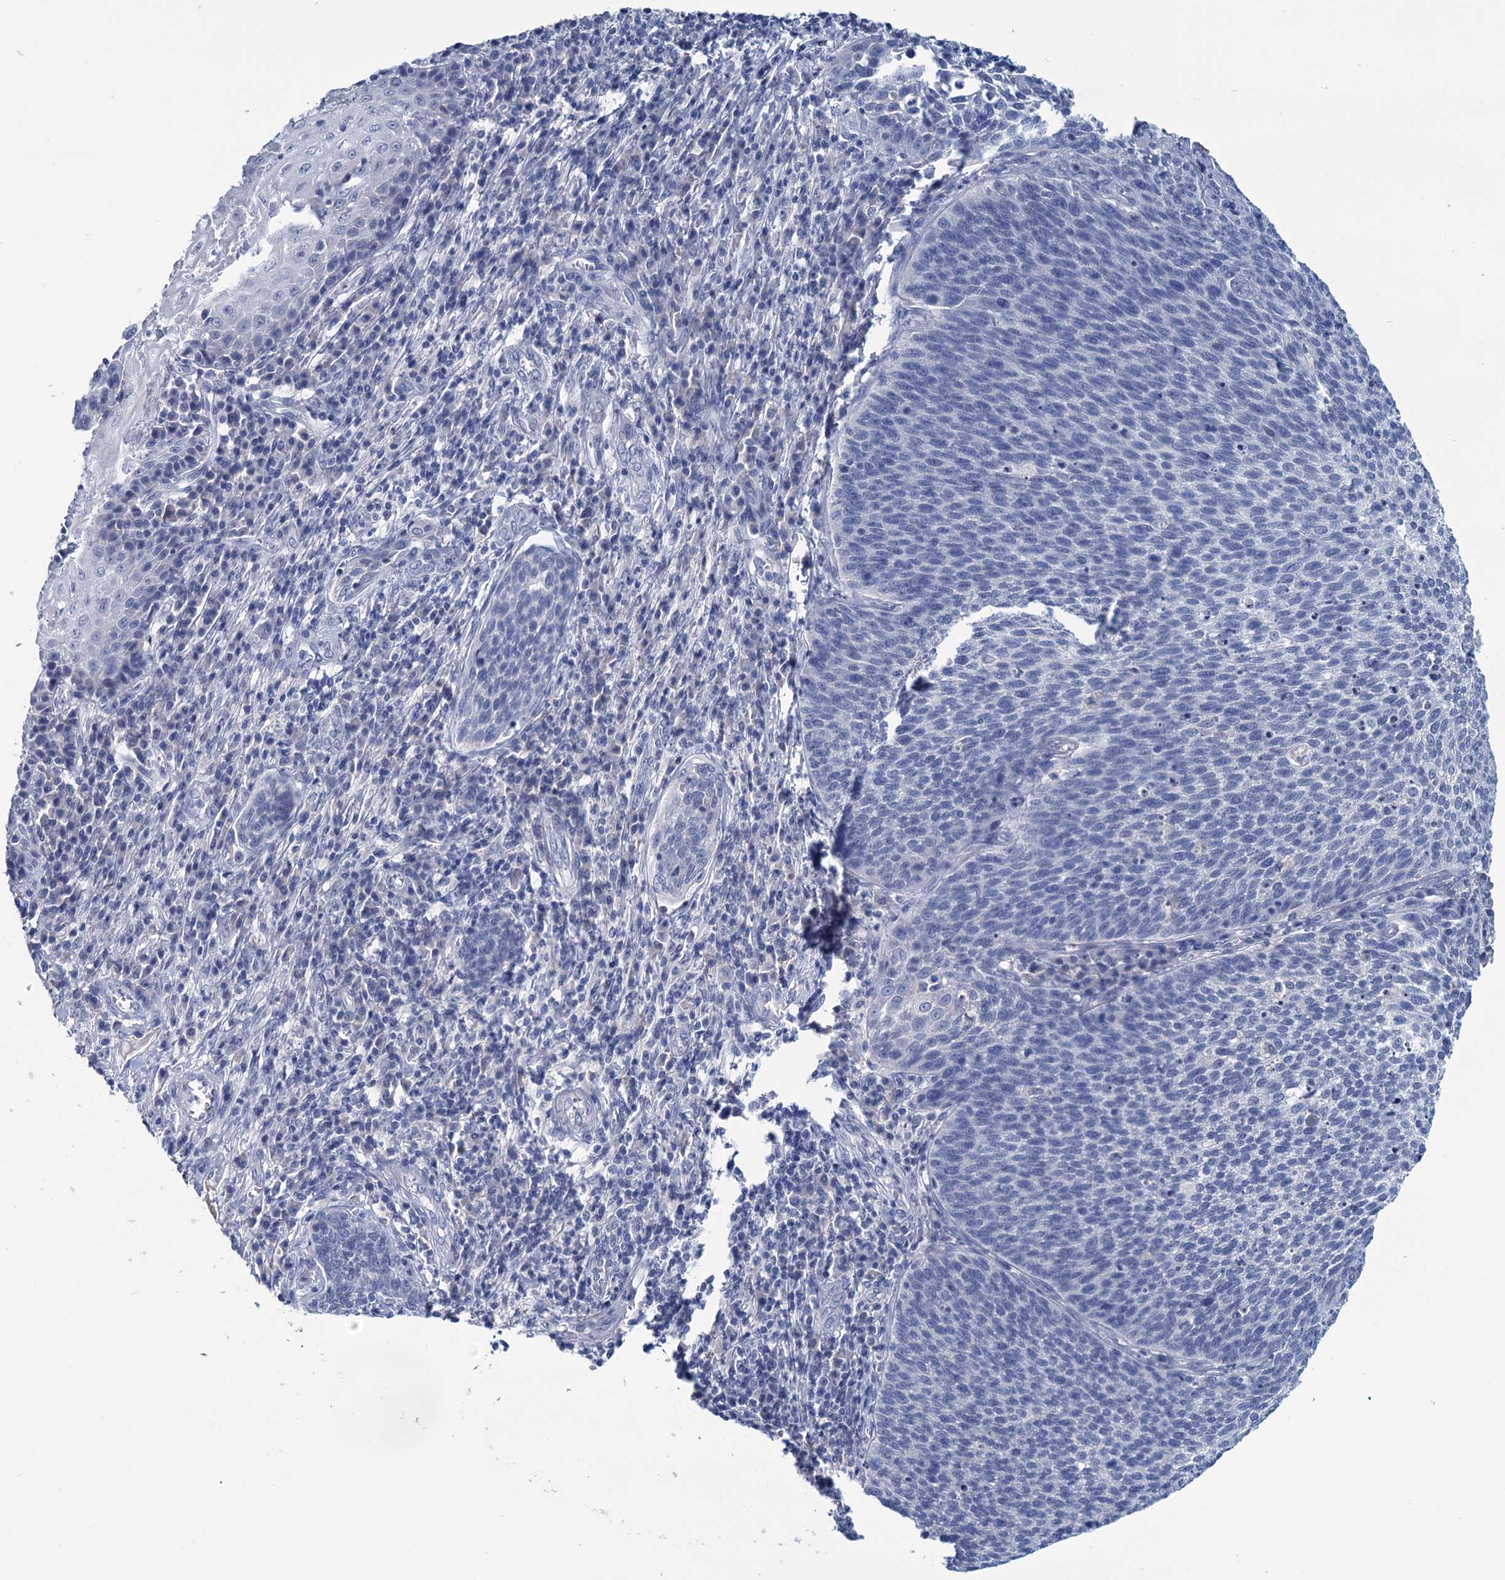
{"staining": {"intensity": "negative", "quantity": "none", "location": "none"}, "tissue": "cervical cancer", "cell_type": "Tumor cells", "image_type": "cancer", "snomed": [{"axis": "morphology", "description": "Squamous cell carcinoma, NOS"}, {"axis": "topography", "description": "Cervix"}], "caption": "Immunohistochemical staining of human cervical squamous cell carcinoma displays no significant expression in tumor cells.", "gene": "MYOZ3", "patient": {"sex": "female", "age": 34}}